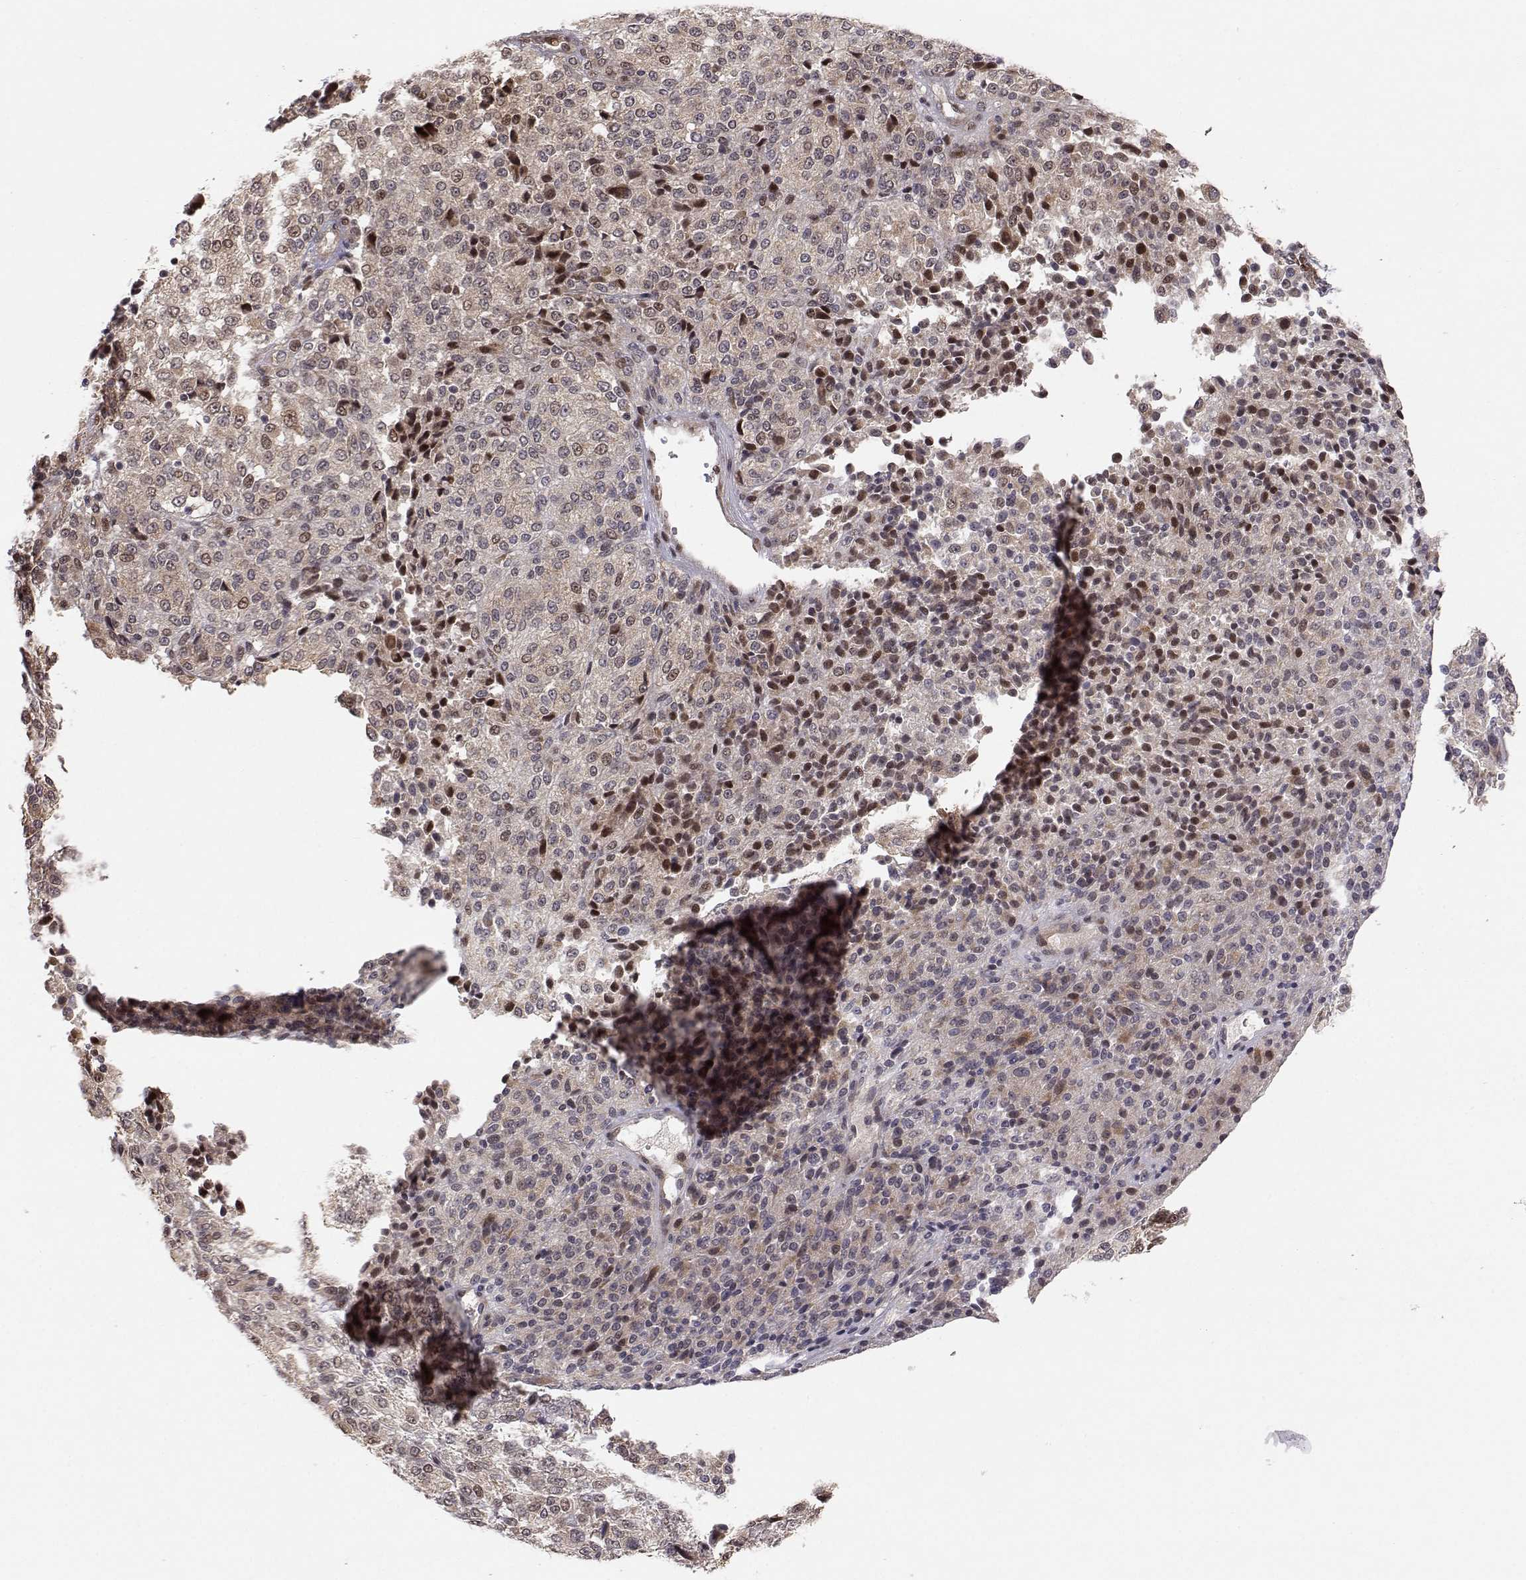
{"staining": {"intensity": "moderate", "quantity": "<25%", "location": "nuclear"}, "tissue": "melanoma", "cell_type": "Tumor cells", "image_type": "cancer", "snomed": [{"axis": "morphology", "description": "Malignant melanoma, Metastatic site"}, {"axis": "topography", "description": "Brain"}], "caption": "Protein staining exhibits moderate nuclear positivity in approximately <25% of tumor cells in malignant melanoma (metastatic site).", "gene": "BRCA1", "patient": {"sex": "female", "age": 56}}